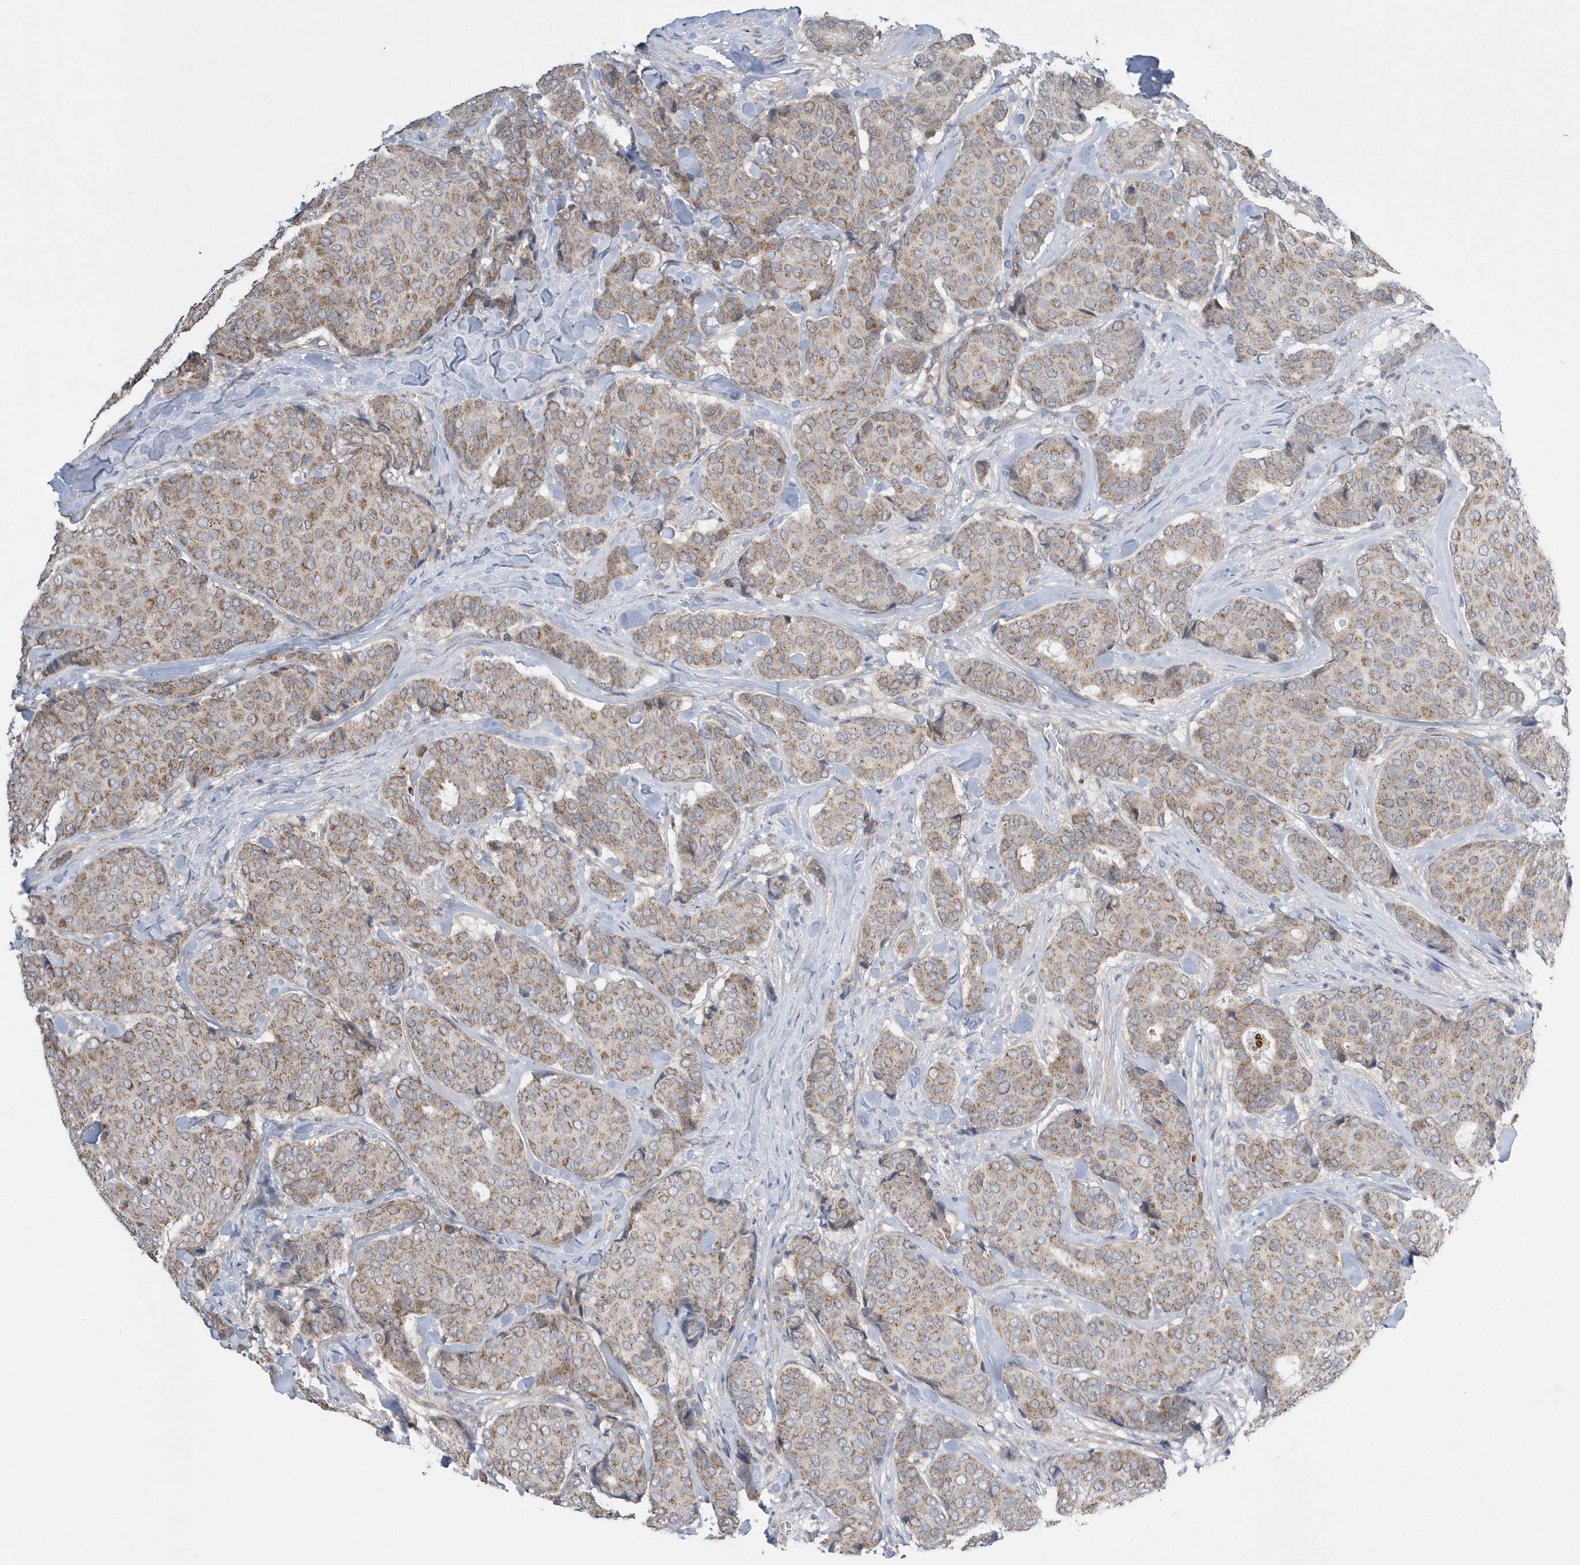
{"staining": {"intensity": "weak", "quantity": ">75%", "location": "cytoplasmic/membranous"}, "tissue": "breast cancer", "cell_type": "Tumor cells", "image_type": "cancer", "snomed": [{"axis": "morphology", "description": "Duct carcinoma"}, {"axis": "topography", "description": "Breast"}], "caption": "There is low levels of weak cytoplasmic/membranous expression in tumor cells of breast cancer, as demonstrated by immunohistochemical staining (brown color).", "gene": "SLX9", "patient": {"sex": "female", "age": 75}}